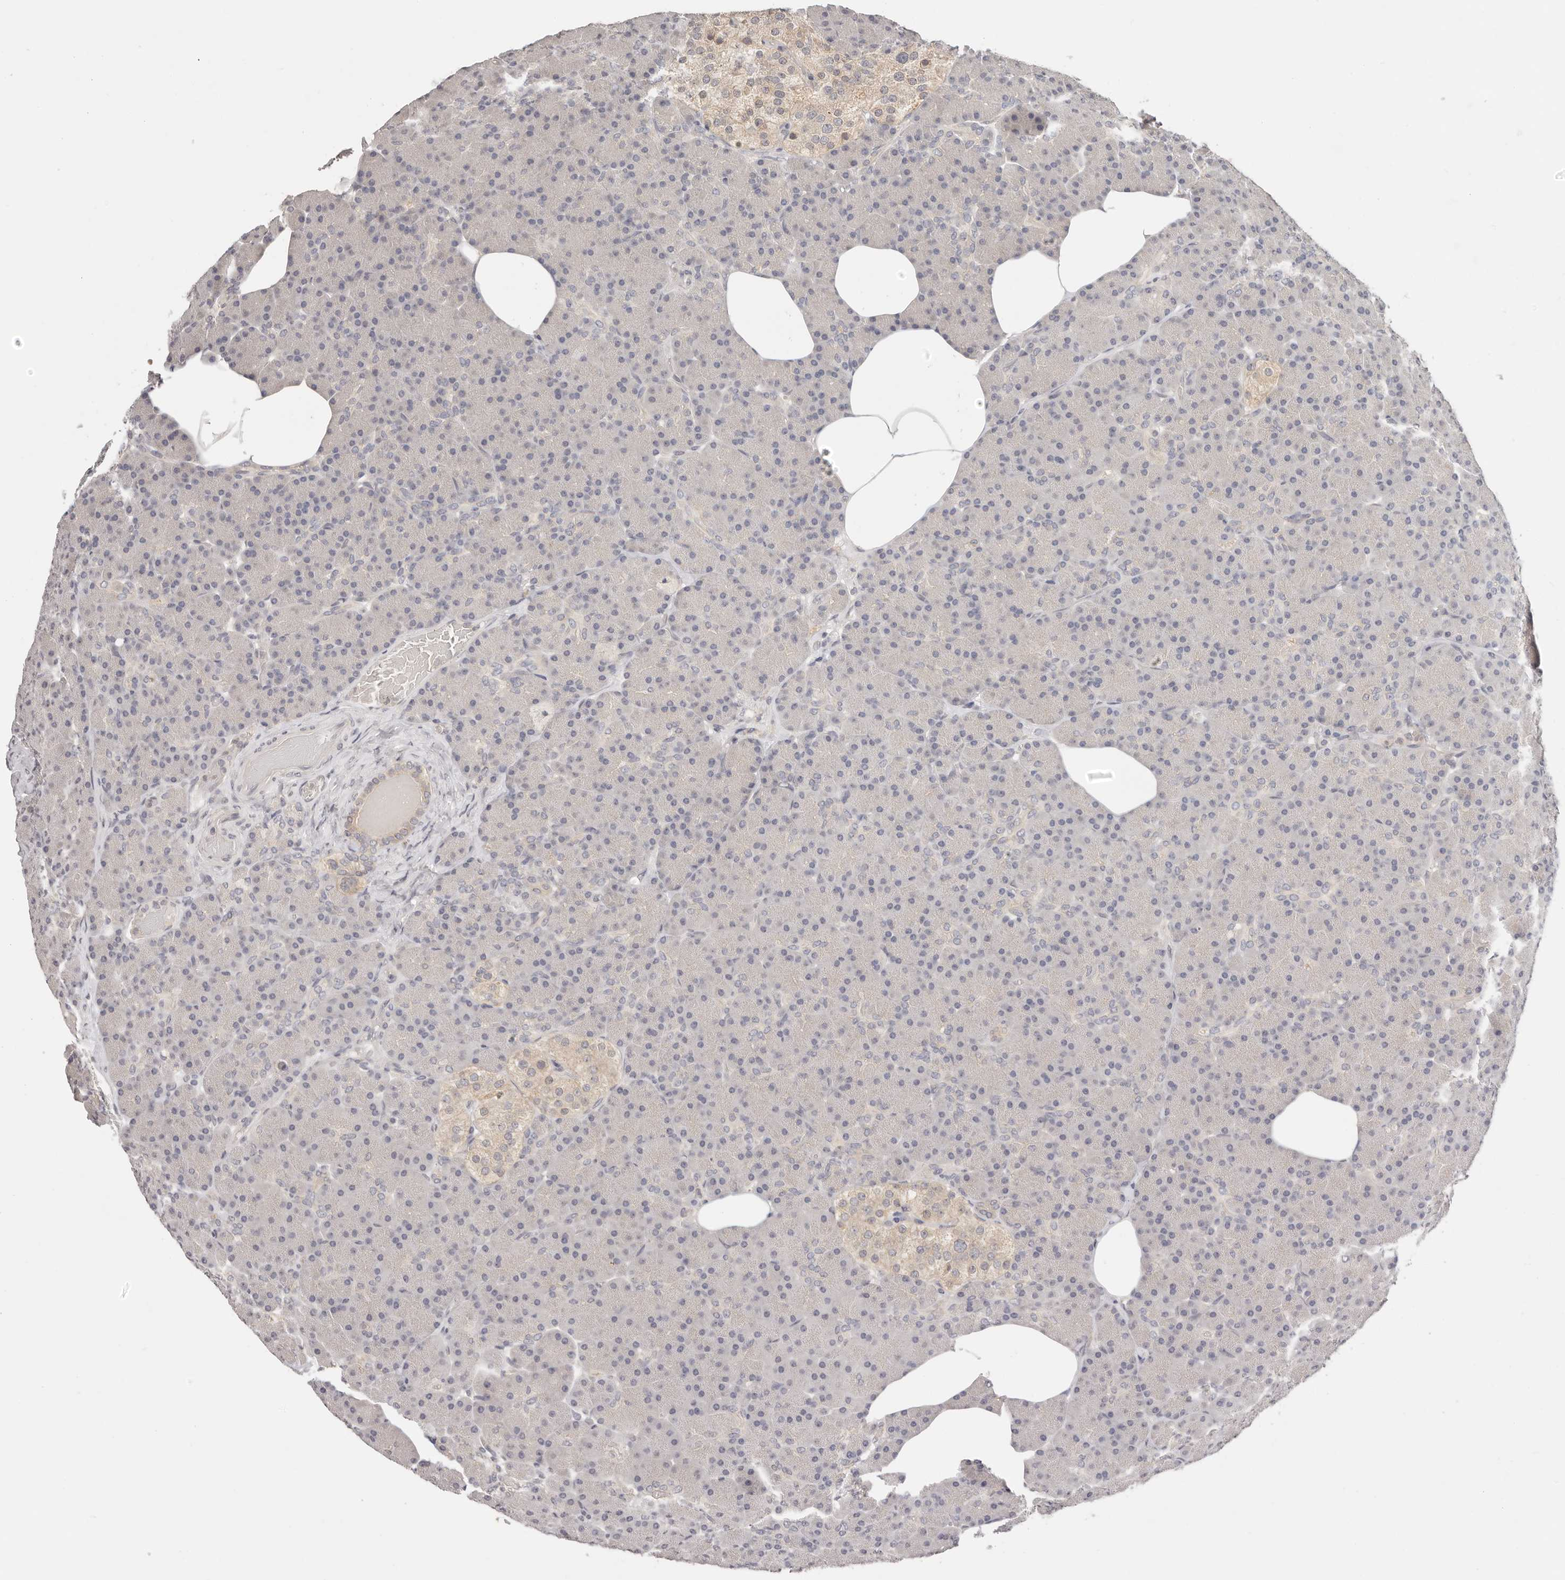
{"staining": {"intensity": "negative", "quantity": "none", "location": "none"}, "tissue": "pancreas", "cell_type": "Exocrine glandular cells", "image_type": "normal", "snomed": [{"axis": "morphology", "description": "Normal tissue, NOS"}, {"axis": "topography", "description": "Pancreas"}], "caption": "The micrograph demonstrates no staining of exocrine glandular cells in benign pancreas.", "gene": "GGPS1", "patient": {"sex": "female", "age": 43}}